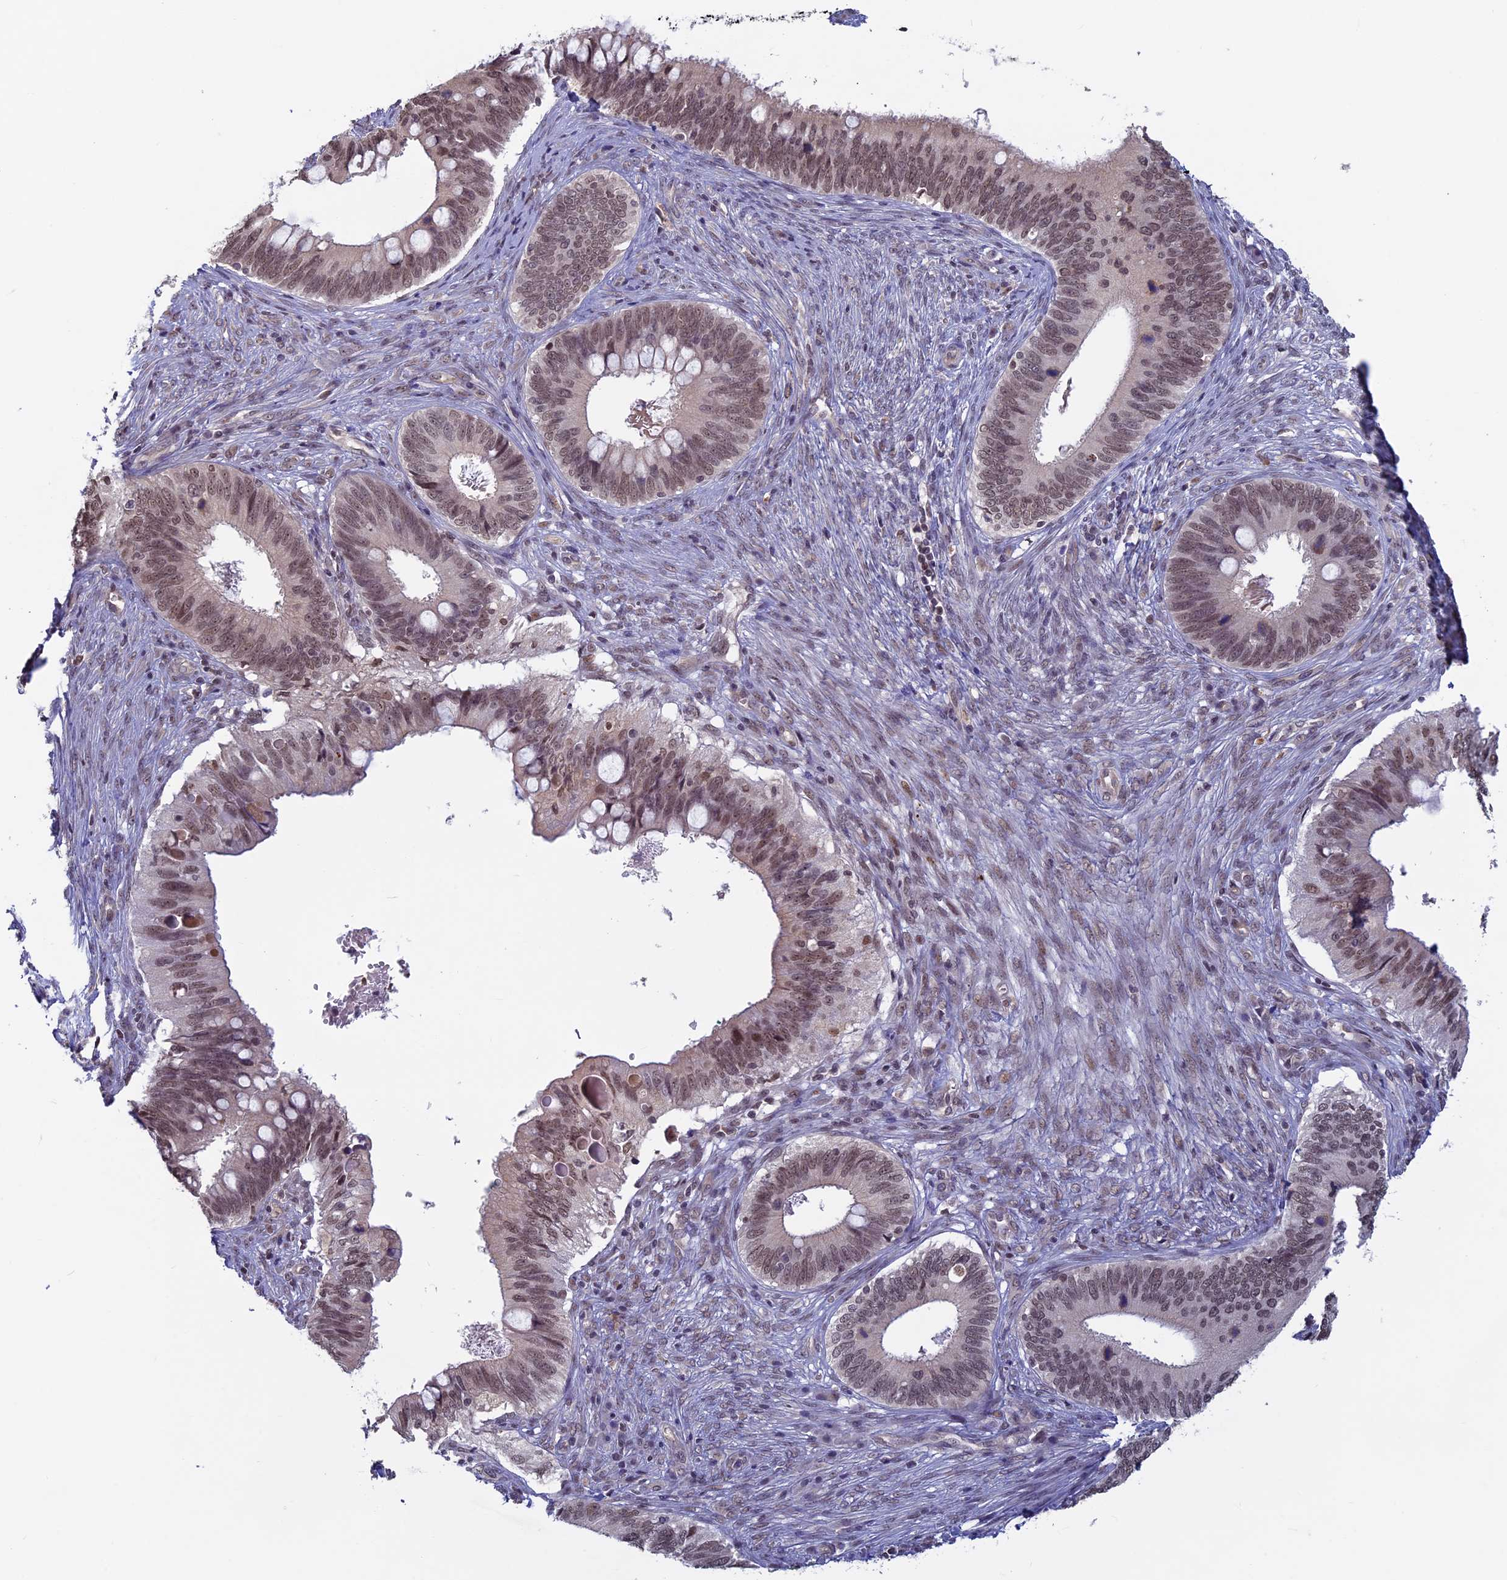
{"staining": {"intensity": "moderate", "quantity": ">75%", "location": "nuclear"}, "tissue": "cervical cancer", "cell_type": "Tumor cells", "image_type": "cancer", "snomed": [{"axis": "morphology", "description": "Adenocarcinoma, NOS"}, {"axis": "topography", "description": "Cervix"}], "caption": "The image exhibits immunohistochemical staining of cervical cancer. There is moderate nuclear positivity is present in about >75% of tumor cells.", "gene": "SPIRE1", "patient": {"sex": "female", "age": 42}}